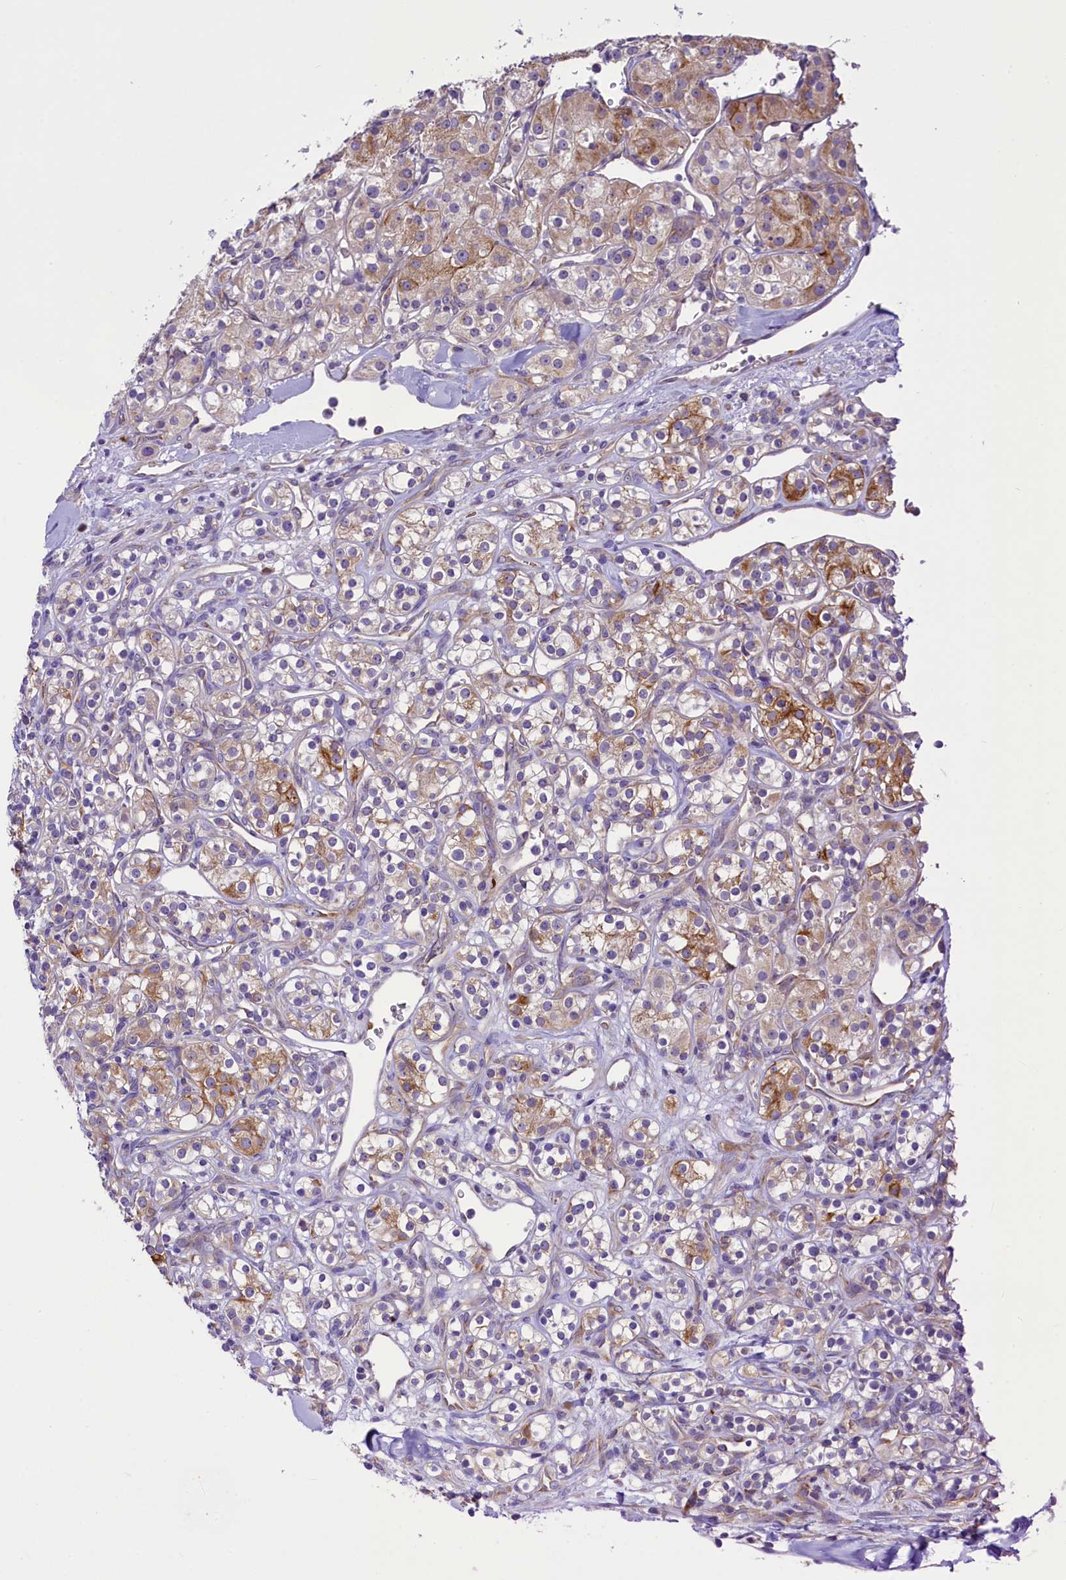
{"staining": {"intensity": "strong", "quantity": "<25%", "location": "cytoplasmic/membranous"}, "tissue": "renal cancer", "cell_type": "Tumor cells", "image_type": "cancer", "snomed": [{"axis": "morphology", "description": "Adenocarcinoma, NOS"}, {"axis": "topography", "description": "Kidney"}], "caption": "The immunohistochemical stain shows strong cytoplasmic/membranous expression in tumor cells of renal cancer (adenocarcinoma) tissue.", "gene": "LARP4", "patient": {"sex": "male", "age": 77}}